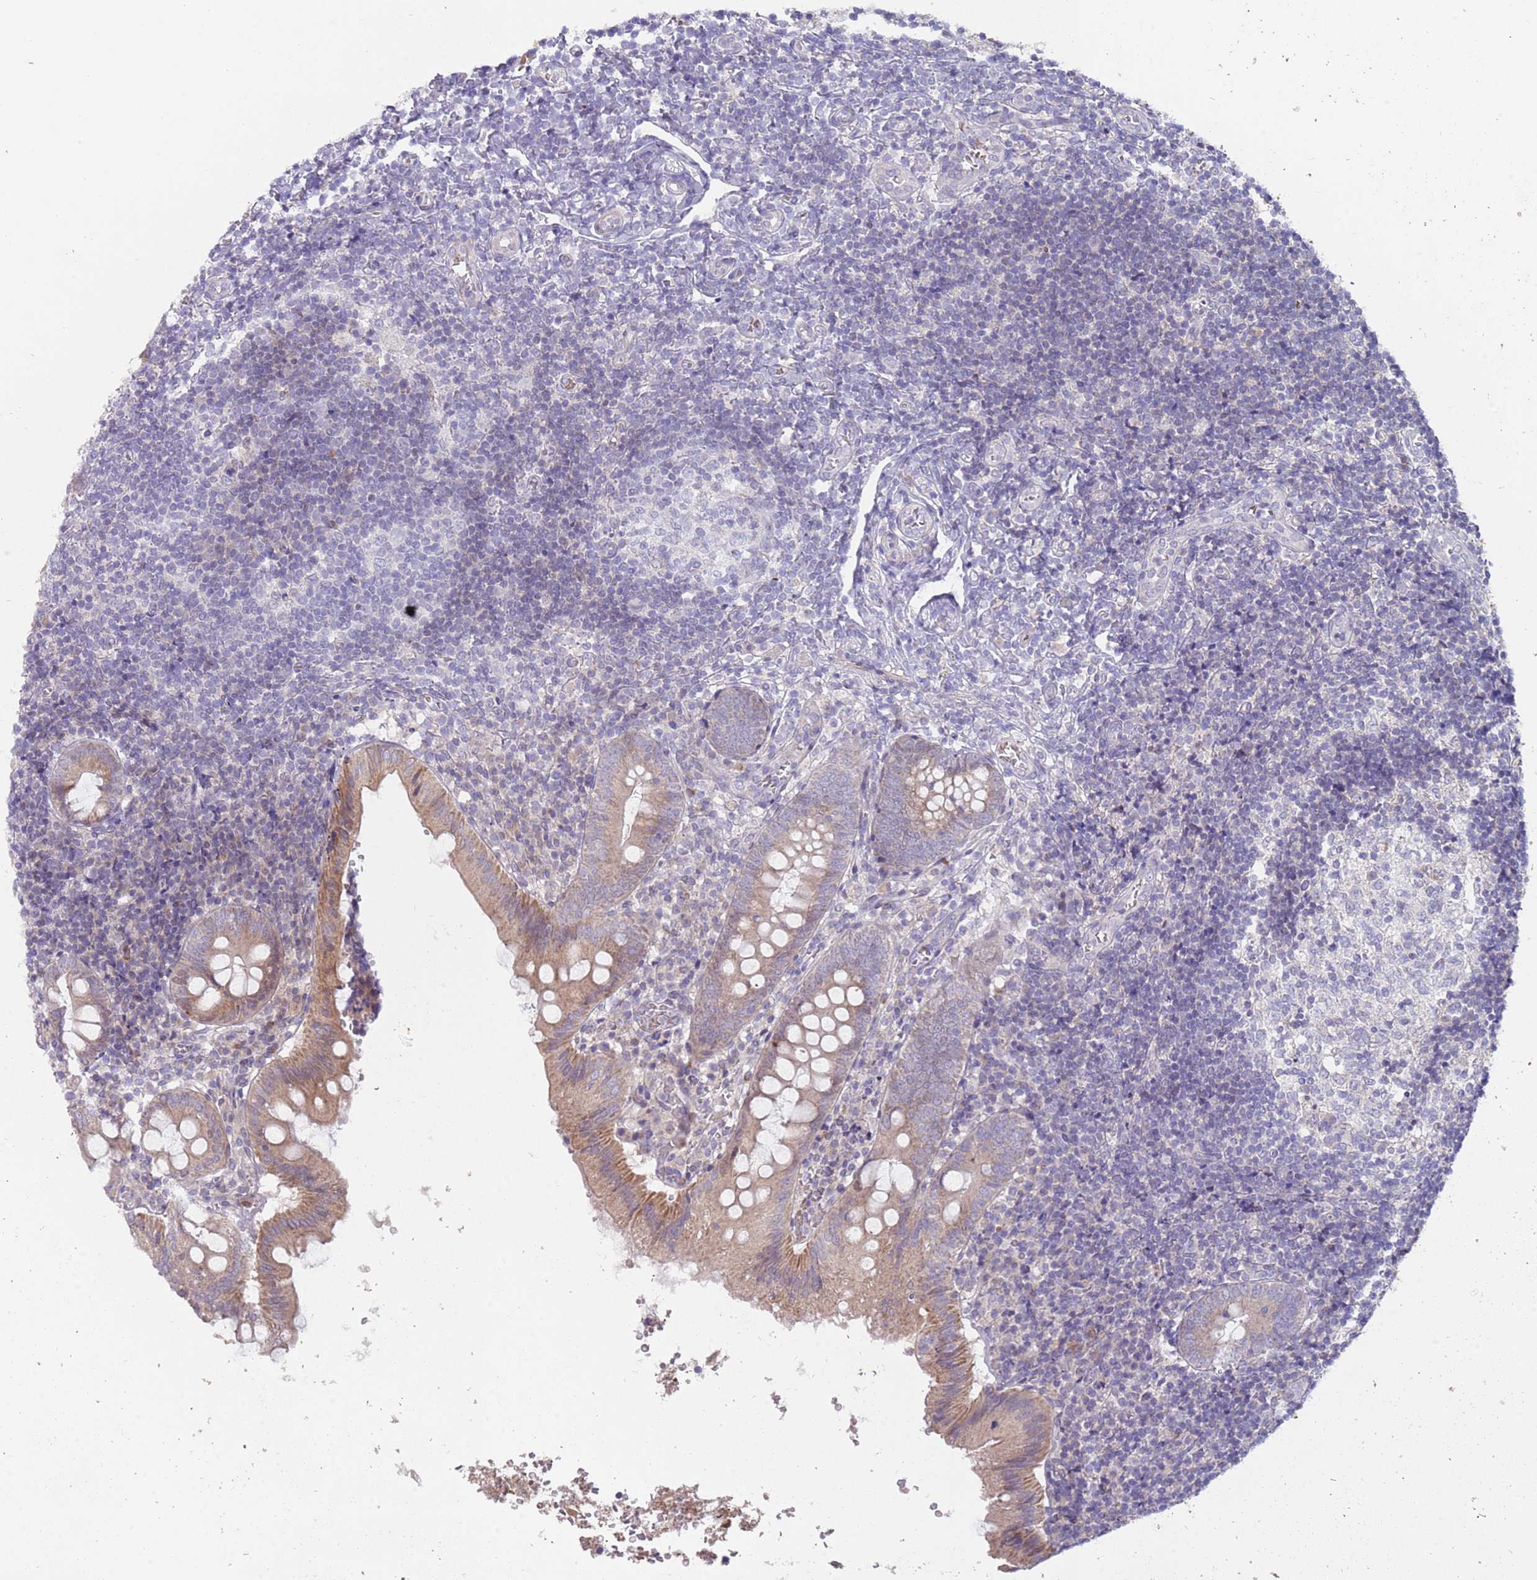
{"staining": {"intensity": "moderate", "quantity": "<25%", "location": "cytoplasmic/membranous"}, "tissue": "appendix", "cell_type": "Glandular cells", "image_type": "normal", "snomed": [{"axis": "morphology", "description": "Normal tissue, NOS"}, {"axis": "topography", "description": "Appendix"}], "caption": "Appendix stained with immunohistochemistry (IHC) shows moderate cytoplasmic/membranous expression in approximately <25% of glandular cells. The staining is performed using DAB (3,3'-diaminobenzidine) brown chromogen to label protein expression. The nuclei are counter-stained blue using hematoxylin.", "gene": "PRAC1", "patient": {"sex": "male", "age": 8}}